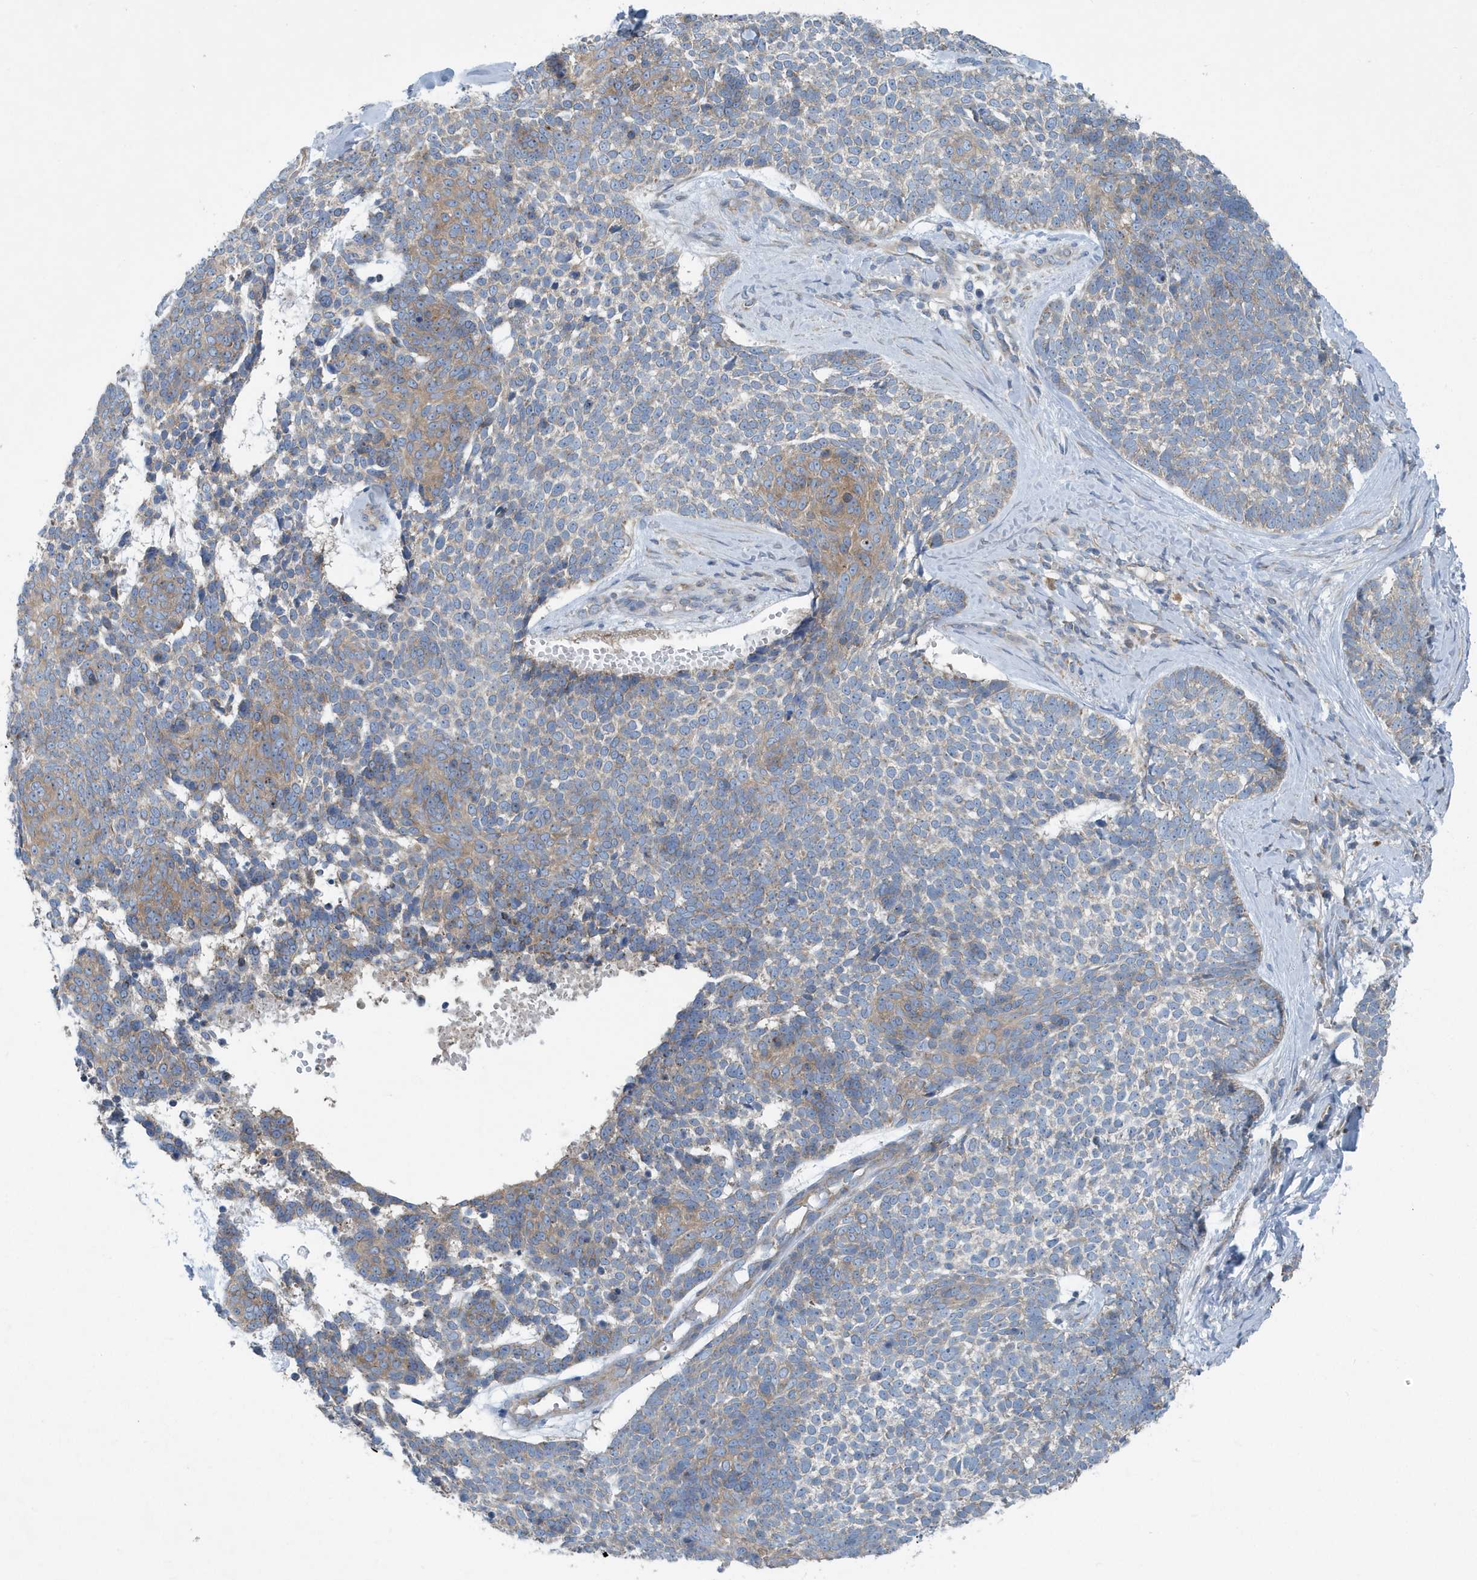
{"staining": {"intensity": "moderate", "quantity": "25%-75%", "location": "cytoplasmic/membranous"}, "tissue": "skin cancer", "cell_type": "Tumor cells", "image_type": "cancer", "snomed": [{"axis": "morphology", "description": "Basal cell carcinoma"}, {"axis": "topography", "description": "Skin"}], "caption": "Protein expression analysis of skin basal cell carcinoma shows moderate cytoplasmic/membranous staining in approximately 25%-75% of tumor cells. (DAB (3,3'-diaminobenzidine) = brown stain, brightfield microscopy at high magnification).", "gene": "PPM1M", "patient": {"sex": "female", "age": 81}}